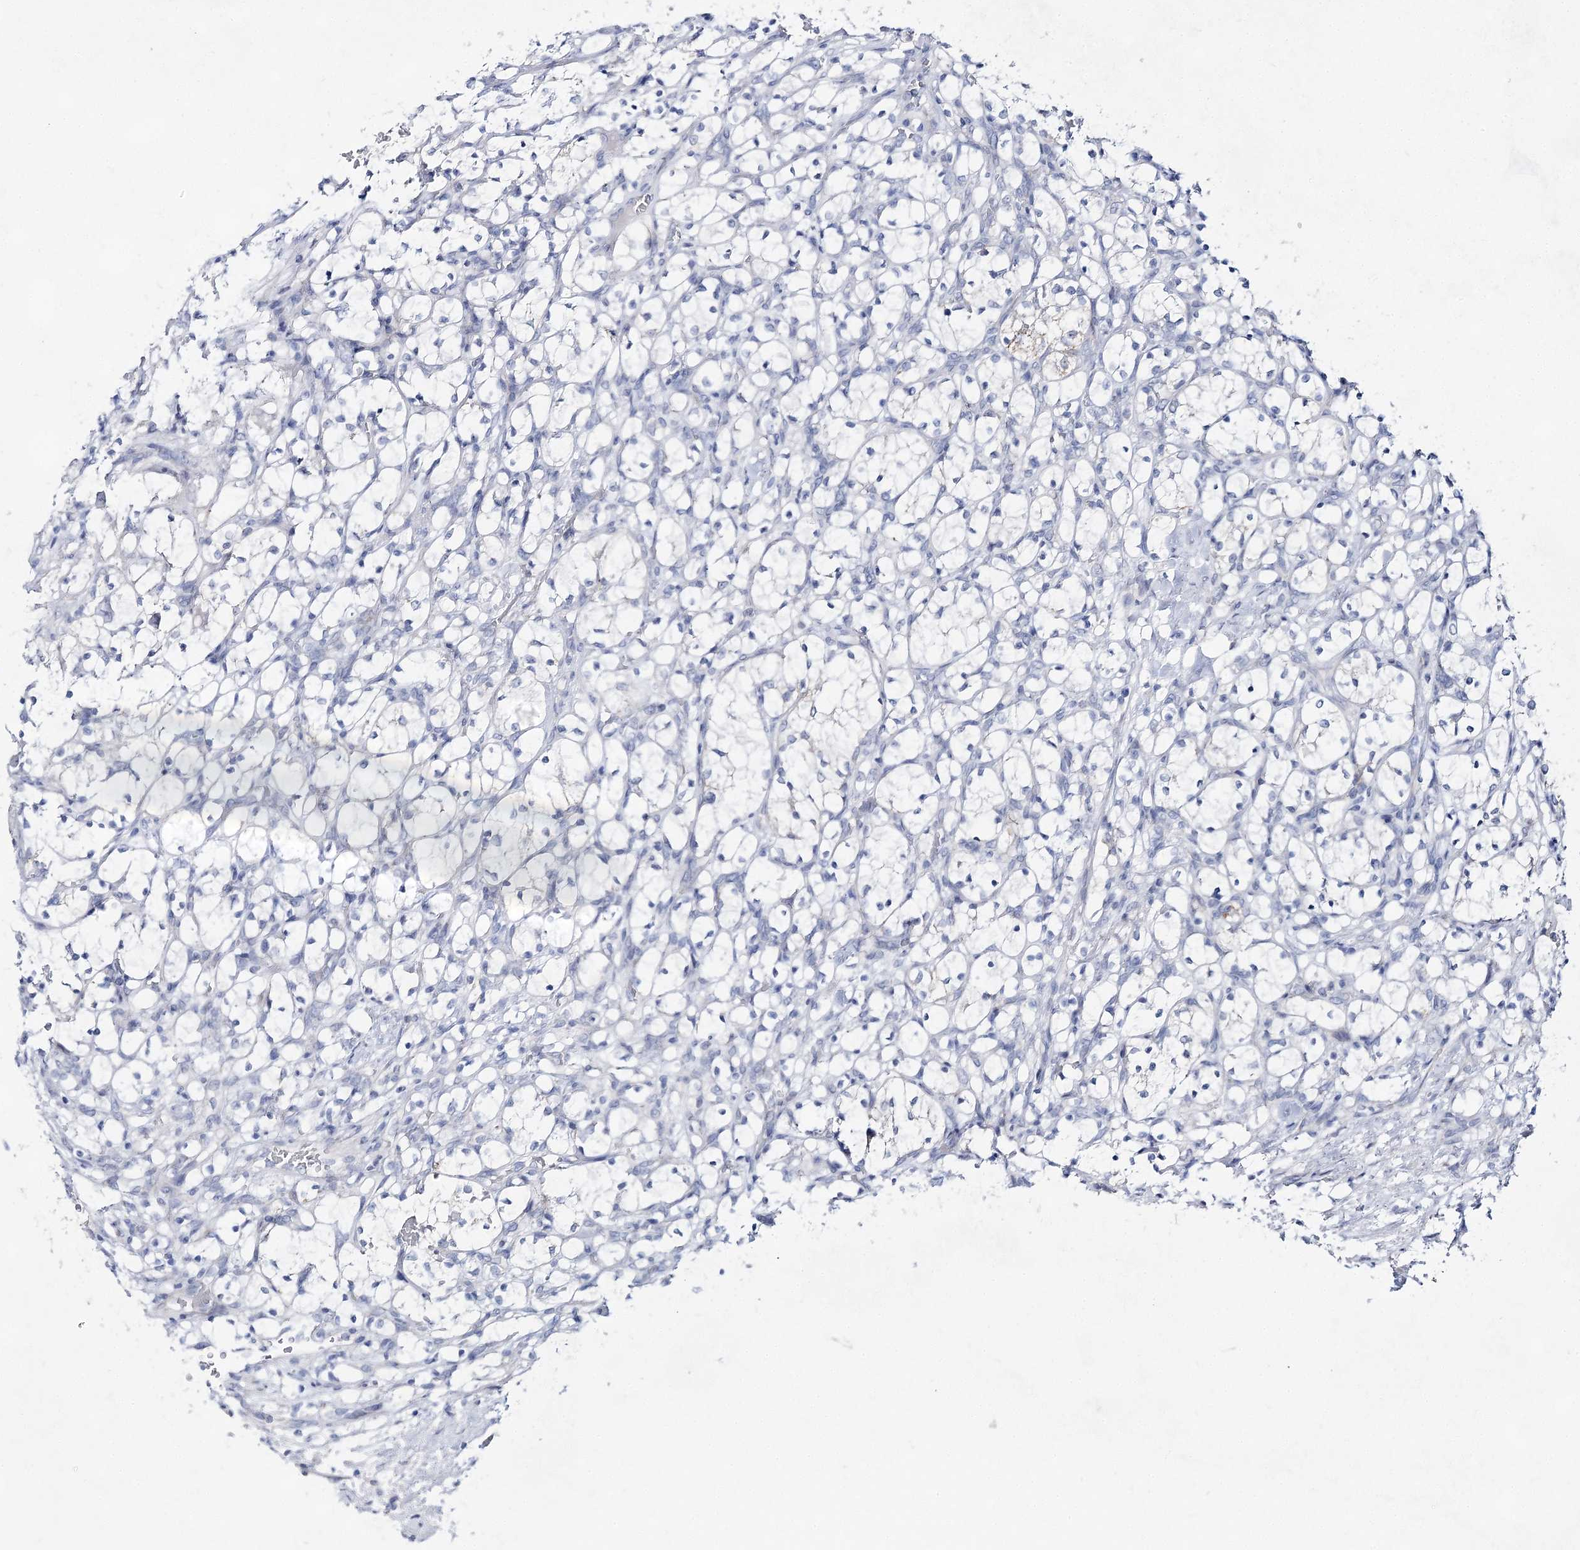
{"staining": {"intensity": "weak", "quantity": "<25%", "location": "cytoplasmic/membranous"}, "tissue": "renal cancer", "cell_type": "Tumor cells", "image_type": "cancer", "snomed": [{"axis": "morphology", "description": "Adenocarcinoma, NOS"}, {"axis": "topography", "description": "Kidney"}], "caption": "IHC of renal adenocarcinoma demonstrates no positivity in tumor cells.", "gene": "BPHL", "patient": {"sex": "female", "age": 69}}